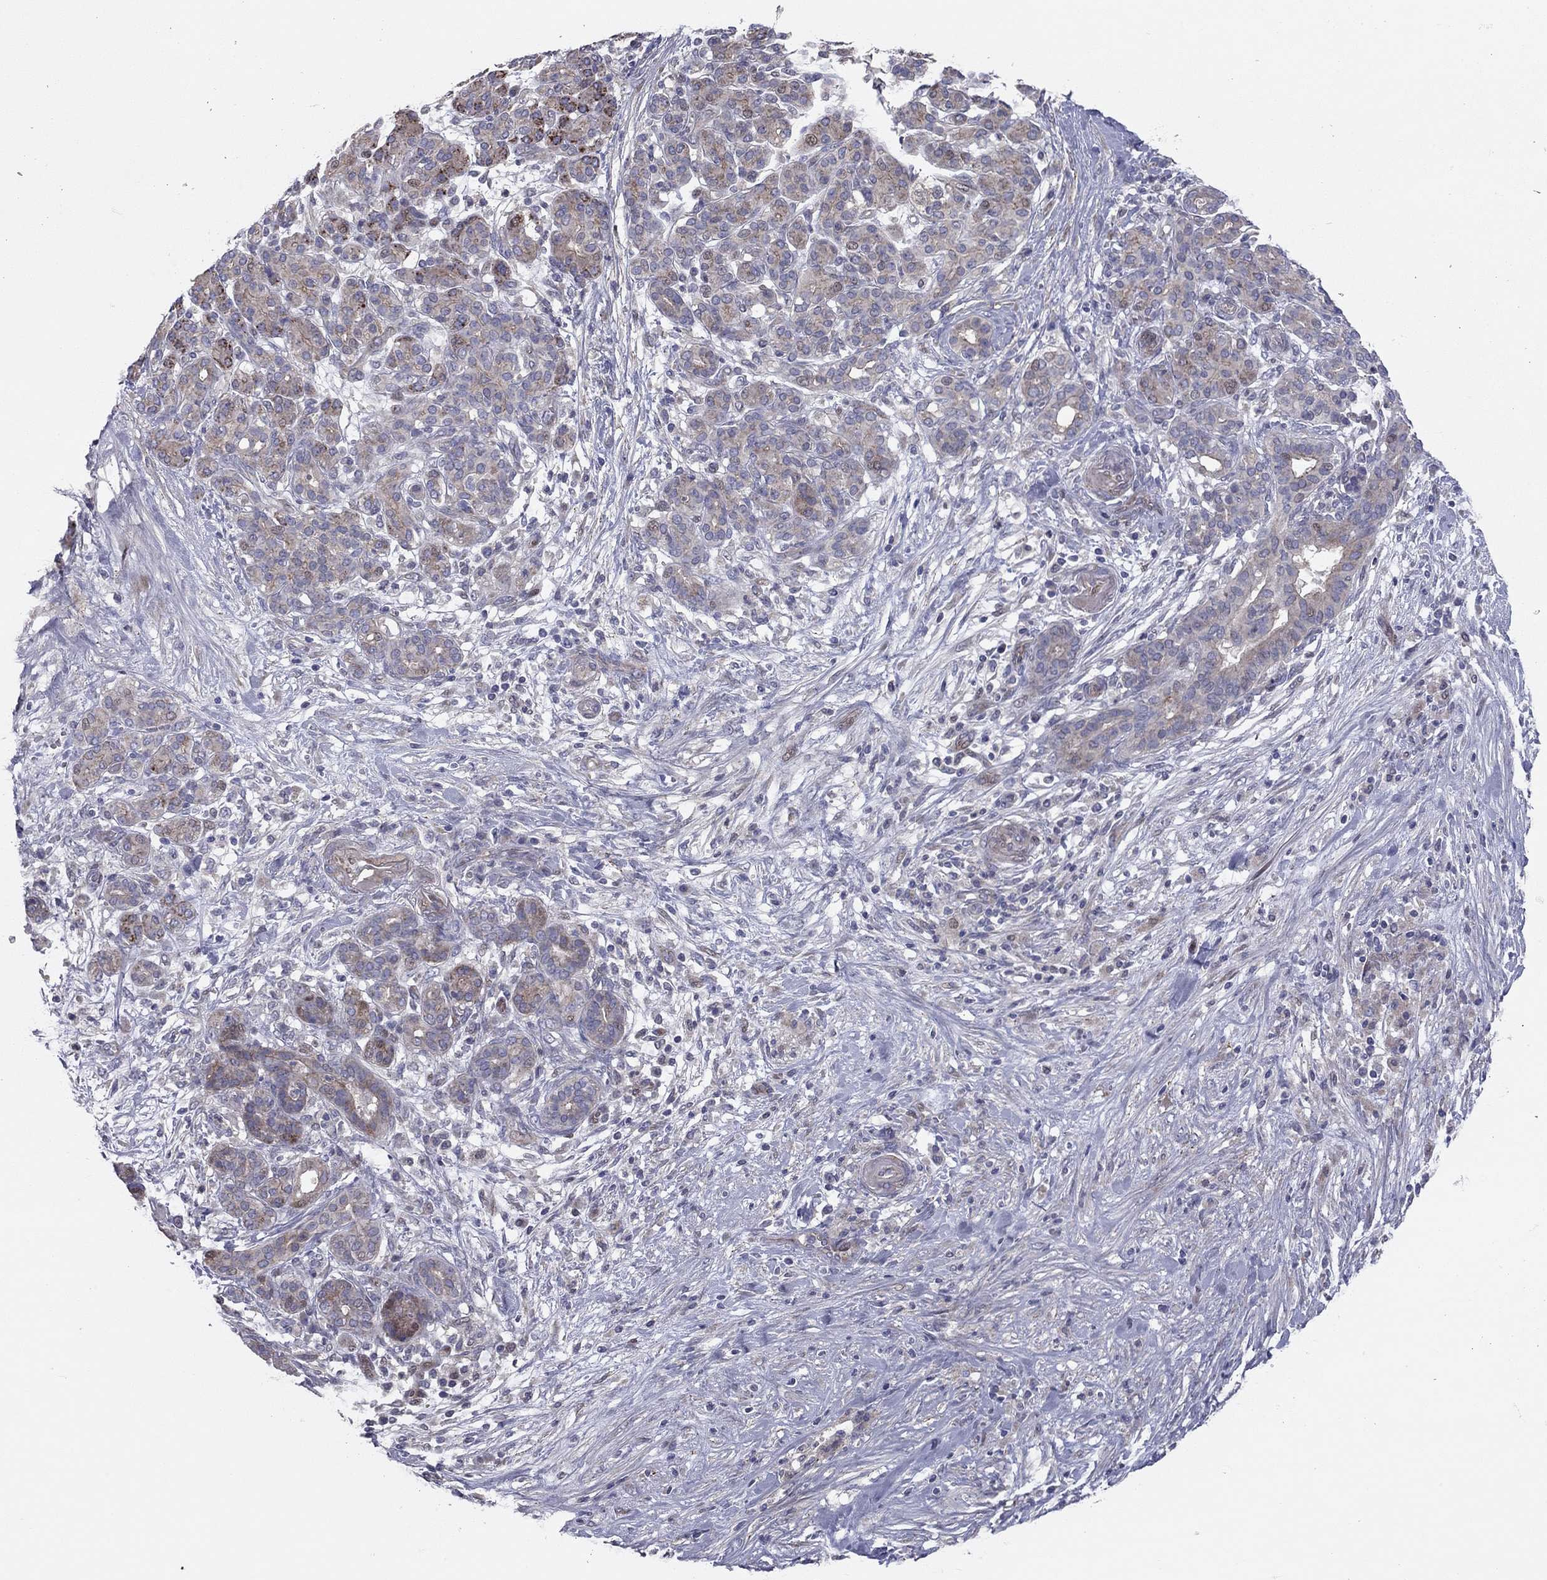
{"staining": {"intensity": "moderate", "quantity": "<25%", "location": "cytoplasmic/membranous"}, "tissue": "pancreatic cancer", "cell_type": "Tumor cells", "image_type": "cancer", "snomed": [{"axis": "morphology", "description": "Adenocarcinoma, NOS"}, {"axis": "topography", "description": "Pancreas"}], "caption": "This micrograph demonstrates immunohistochemistry (IHC) staining of human pancreatic cancer (adenocarcinoma), with low moderate cytoplasmic/membranous staining in about <25% of tumor cells.", "gene": "DUSP7", "patient": {"sex": "male", "age": 44}}